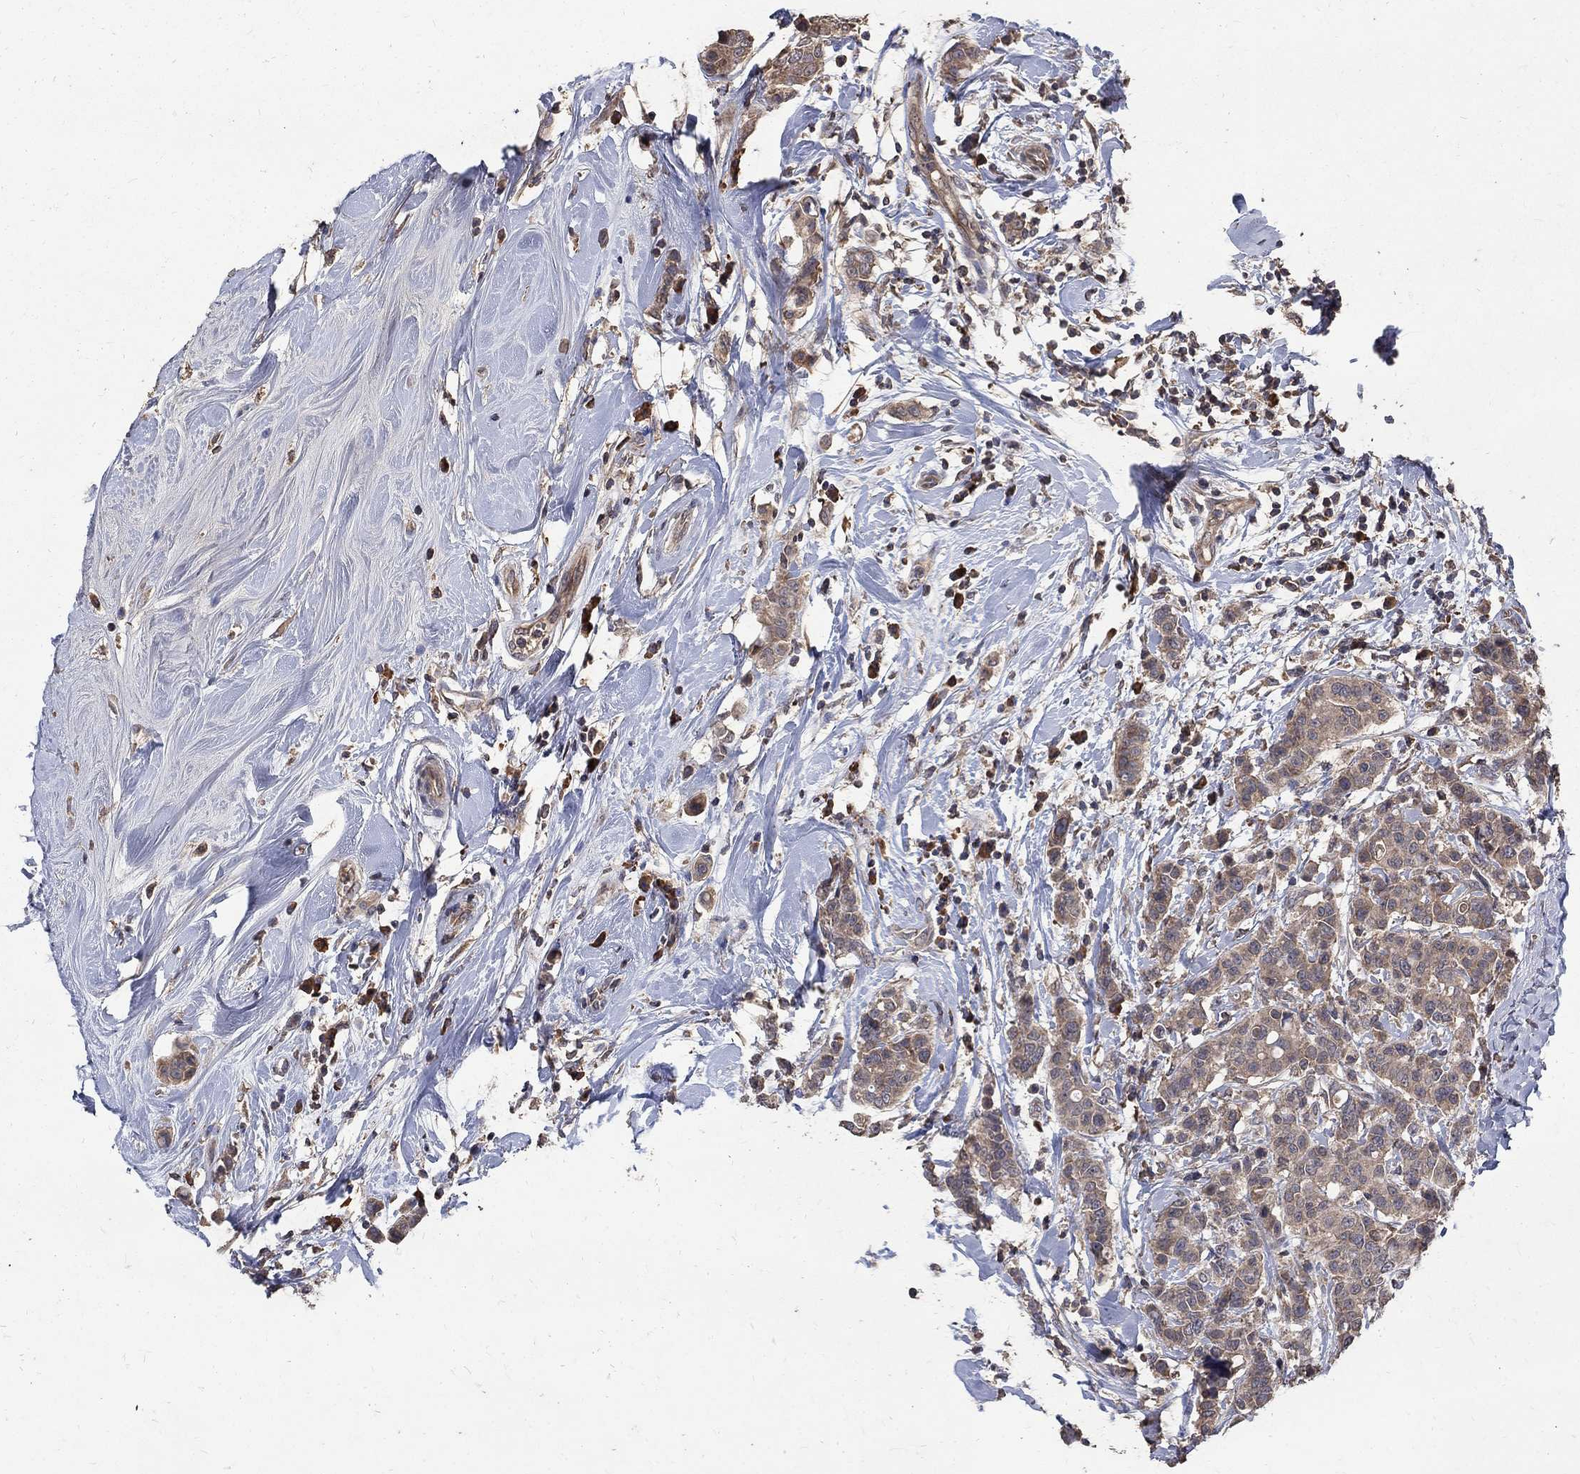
{"staining": {"intensity": "weak", "quantity": ">75%", "location": "cytoplasmic/membranous"}, "tissue": "breast cancer", "cell_type": "Tumor cells", "image_type": "cancer", "snomed": [{"axis": "morphology", "description": "Duct carcinoma"}, {"axis": "topography", "description": "Breast"}], "caption": "An image showing weak cytoplasmic/membranous staining in about >75% of tumor cells in breast cancer (invasive ductal carcinoma), as visualized by brown immunohistochemical staining.", "gene": "C17orf75", "patient": {"sex": "female", "age": 27}}